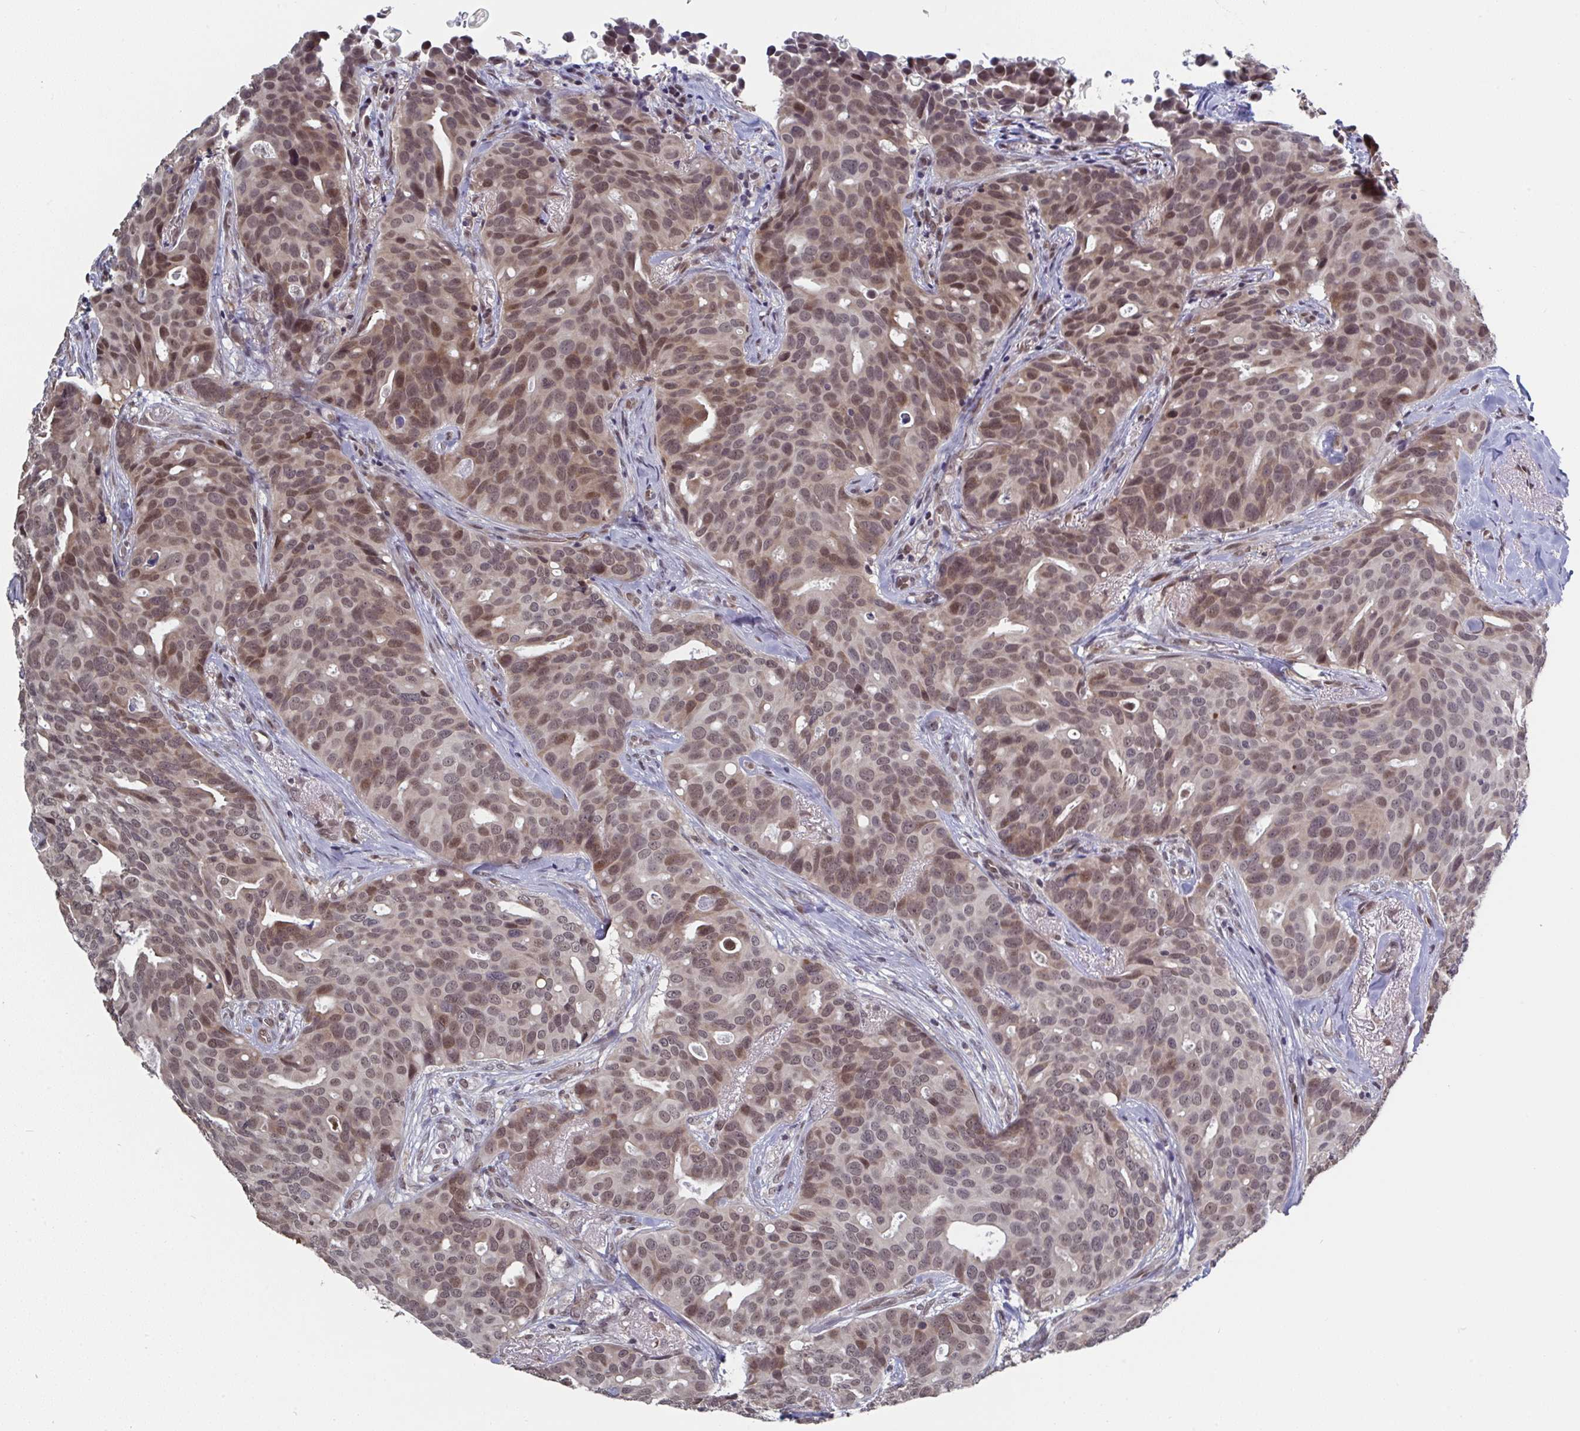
{"staining": {"intensity": "moderate", "quantity": ">75%", "location": "nuclear"}, "tissue": "breast cancer", "cell_type": "Tumor cells", "image_type": "cancer", "snomed": [{"axis": "morphology", "description": "Duct carcinoma"}, {"axis": "topography", "description": "Breast"}], "caption": "This histopathology image exhibits immunohistochemistry (IHC) staining of invasive ductal carcinoma (breast), with medium moderate nuclear staining in approximately >75% of tumor cells.", "gene": "JMJD1C", "patient": {"sex": "female", "age": 54}}